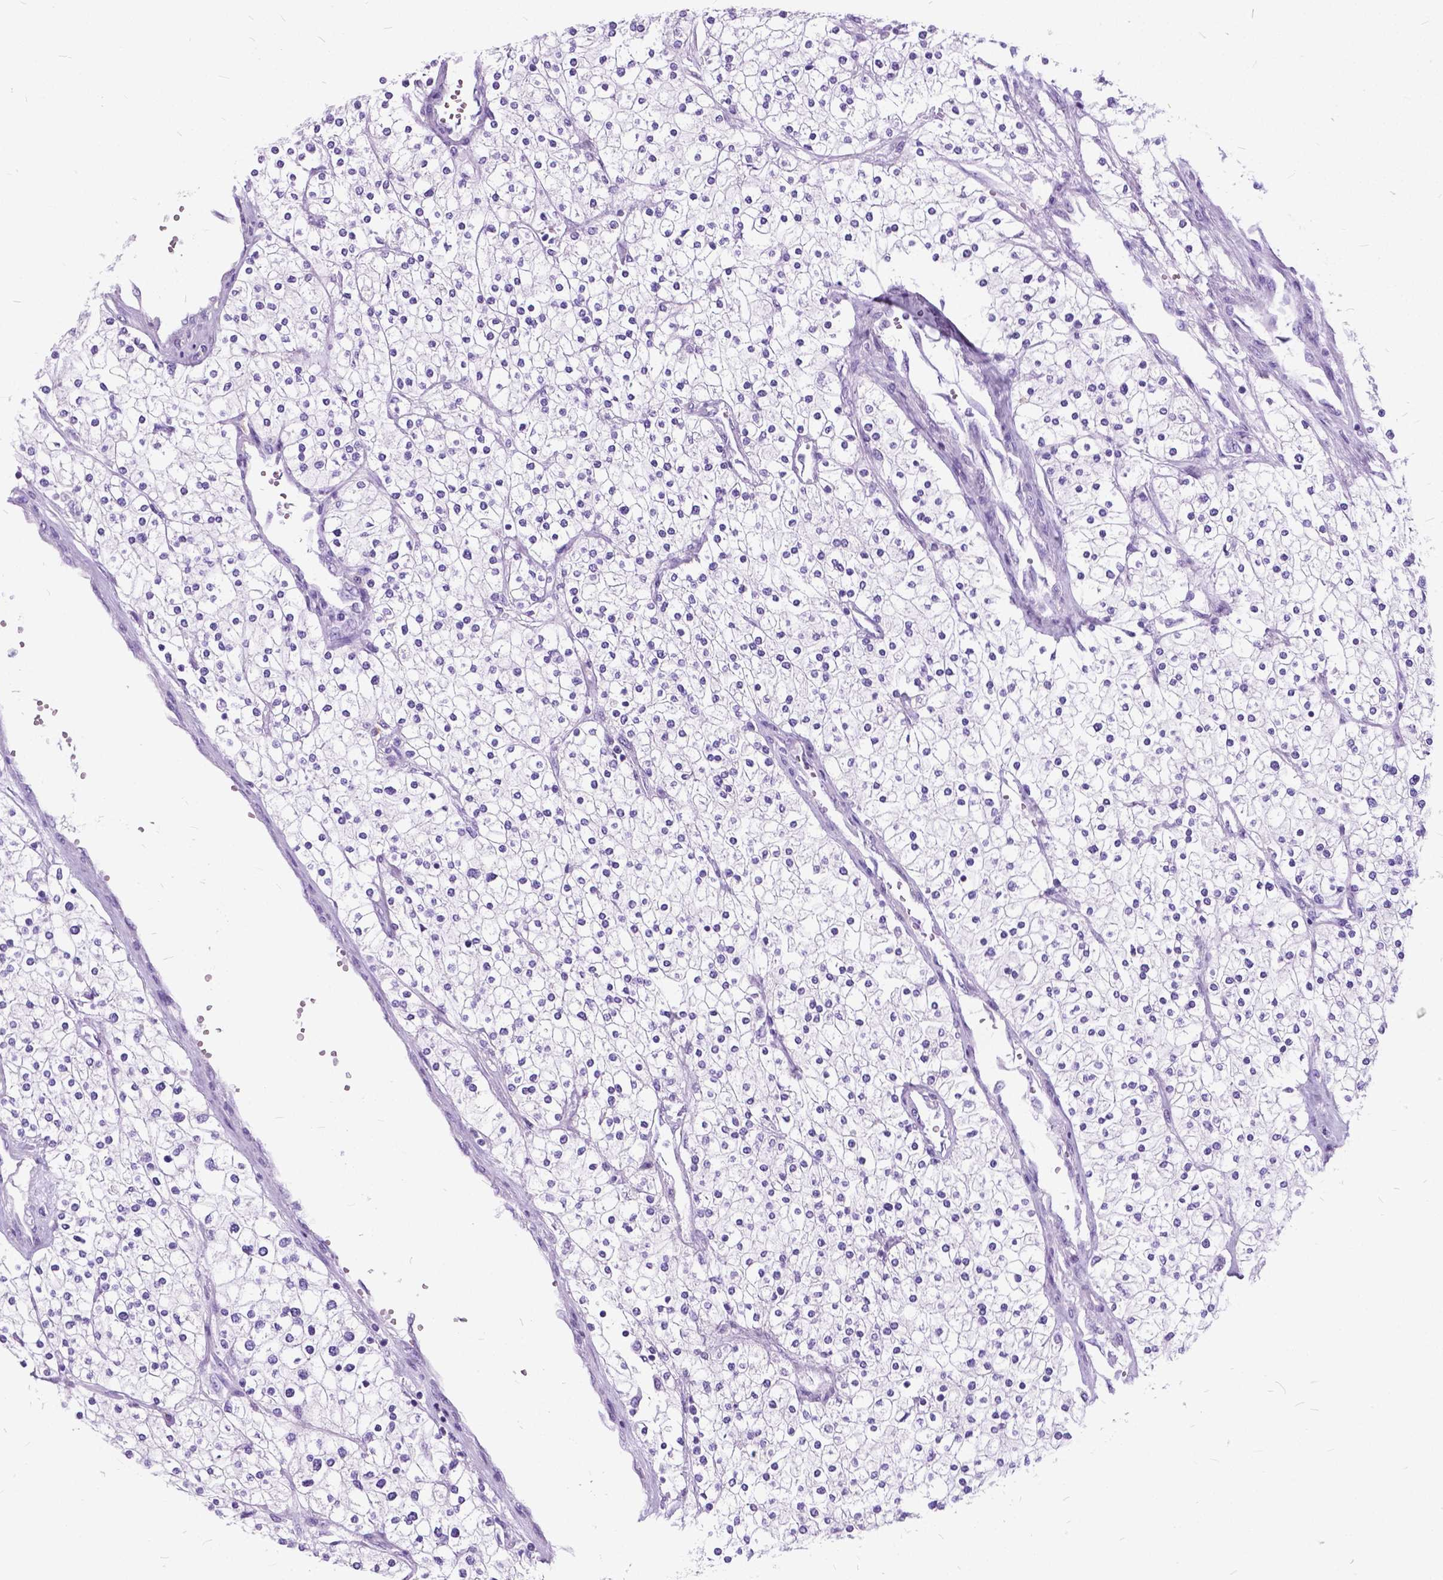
{"staining": {"intensity": "negative", "quantity": "none", "location": "none"}, "tissue": "renal cancer", "cell_type": "Tumor cells", "image_type": "cancer", "snomed": [{"axis": "morphology", "description": "Adenocarcinoma, NOS"}, {"axis": "topography", "description": "Kidney"}], "caption": "A high-resolution image shows immunohistochemistry staining of adenocarcinoma (renal), which shows no significant expression in tumor cells.", "gene": "BSND", "patient": {"sex": "male", "age": 80}}